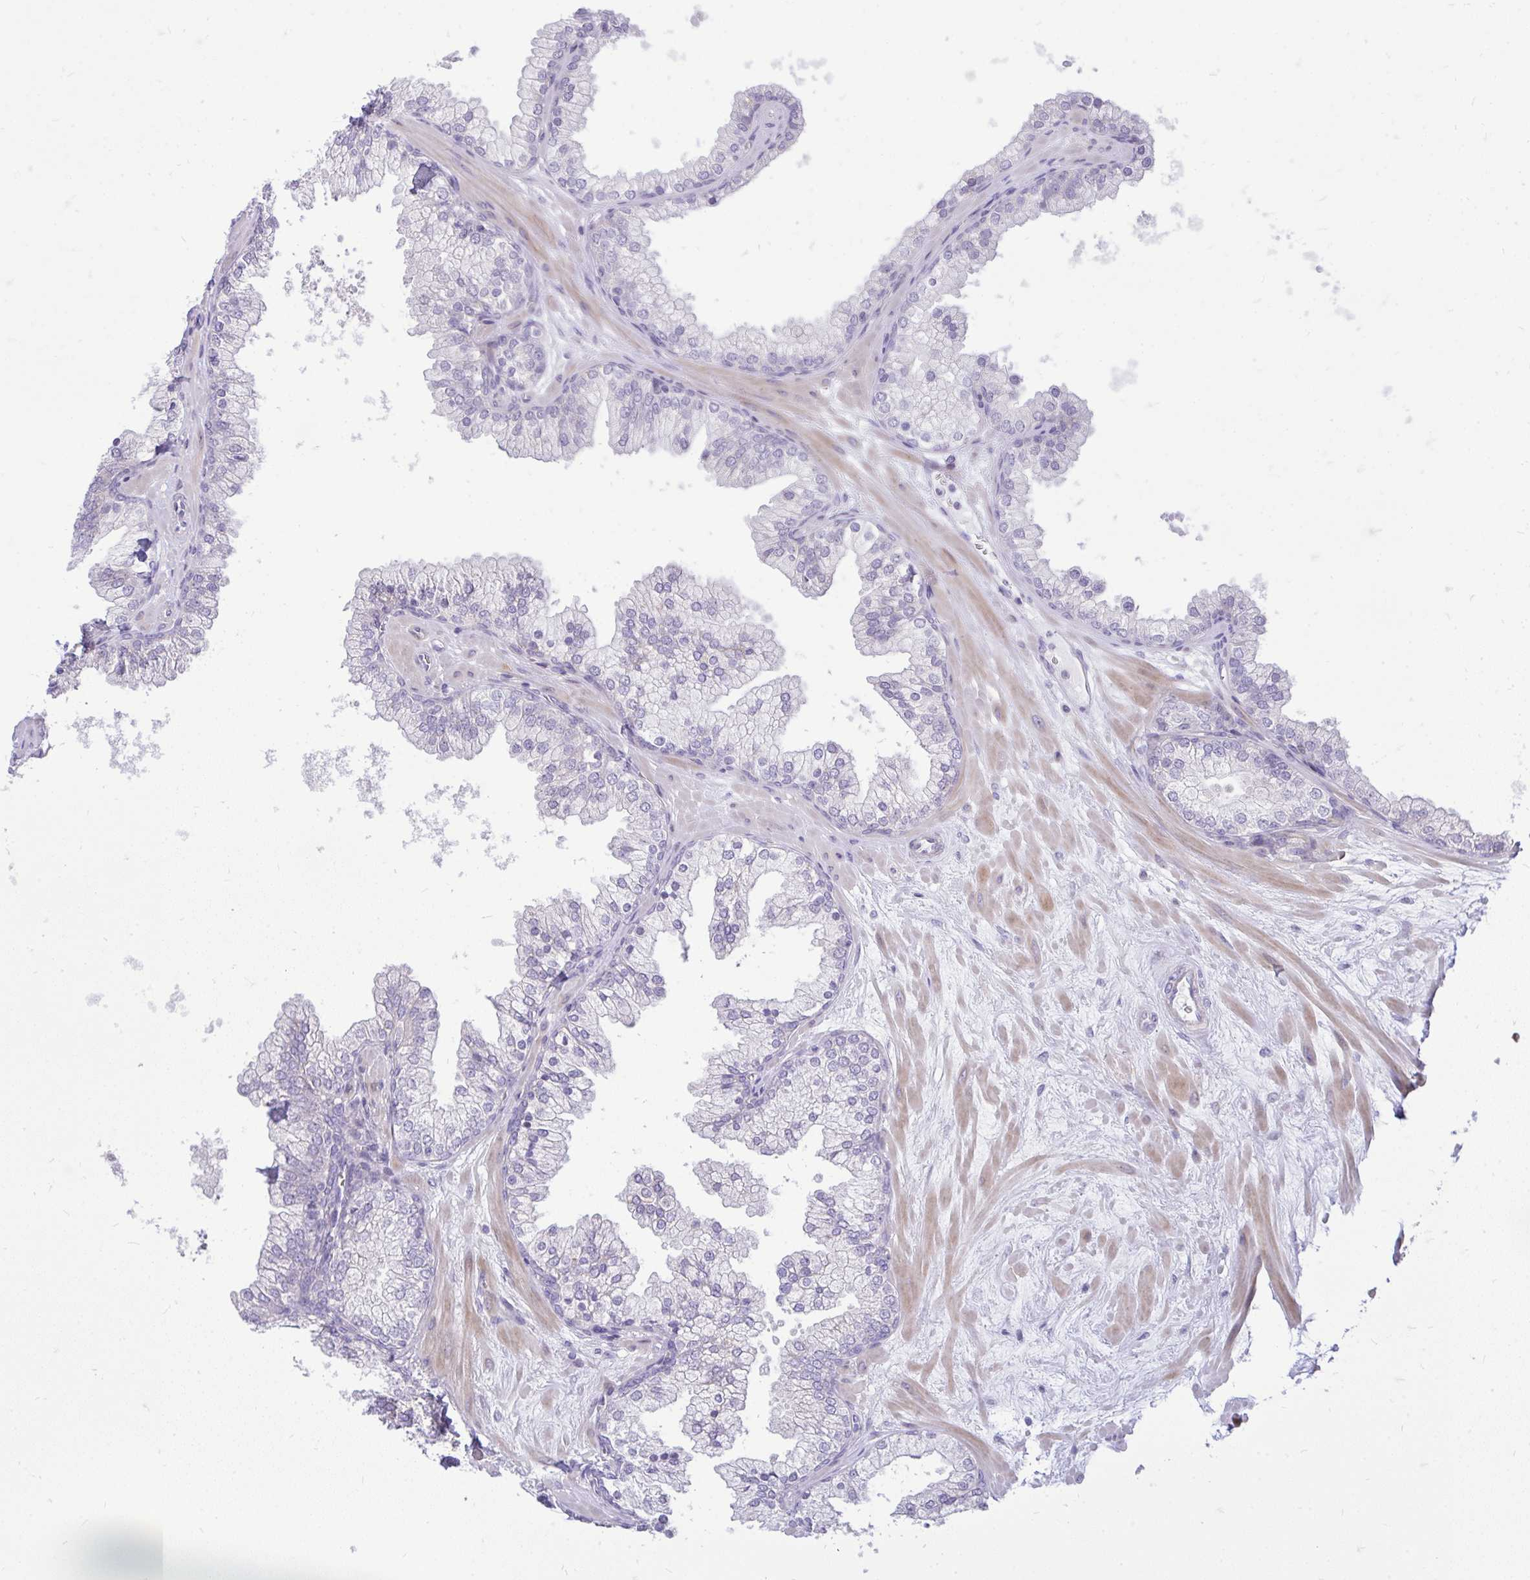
{"staining": {"intensity": "negative", "quantity": "none", "location": "none"}, "tissue": "prostate", "cell_type": "Glandular cells", "image_type": "normal", "snomed": [{"axis": "morphology", "description": "Normal tissue, NOS"}, {"axis": "topography", "description": "Prostate"}, {"axis": "topography", "description": "Peripheral nerve tissue"}], "caption": "IHC photomicrograph of normal prostate stained for a protein (brown), which exhibits no positivity in glandular cells. The staining is performed using DAB (3,3'-diaminobenzidine) brown chromogen with nuclei counter-stained in using hematoxylin.", "gene": "OR8D1", "patient": {"sex": "male", "age": 61}}